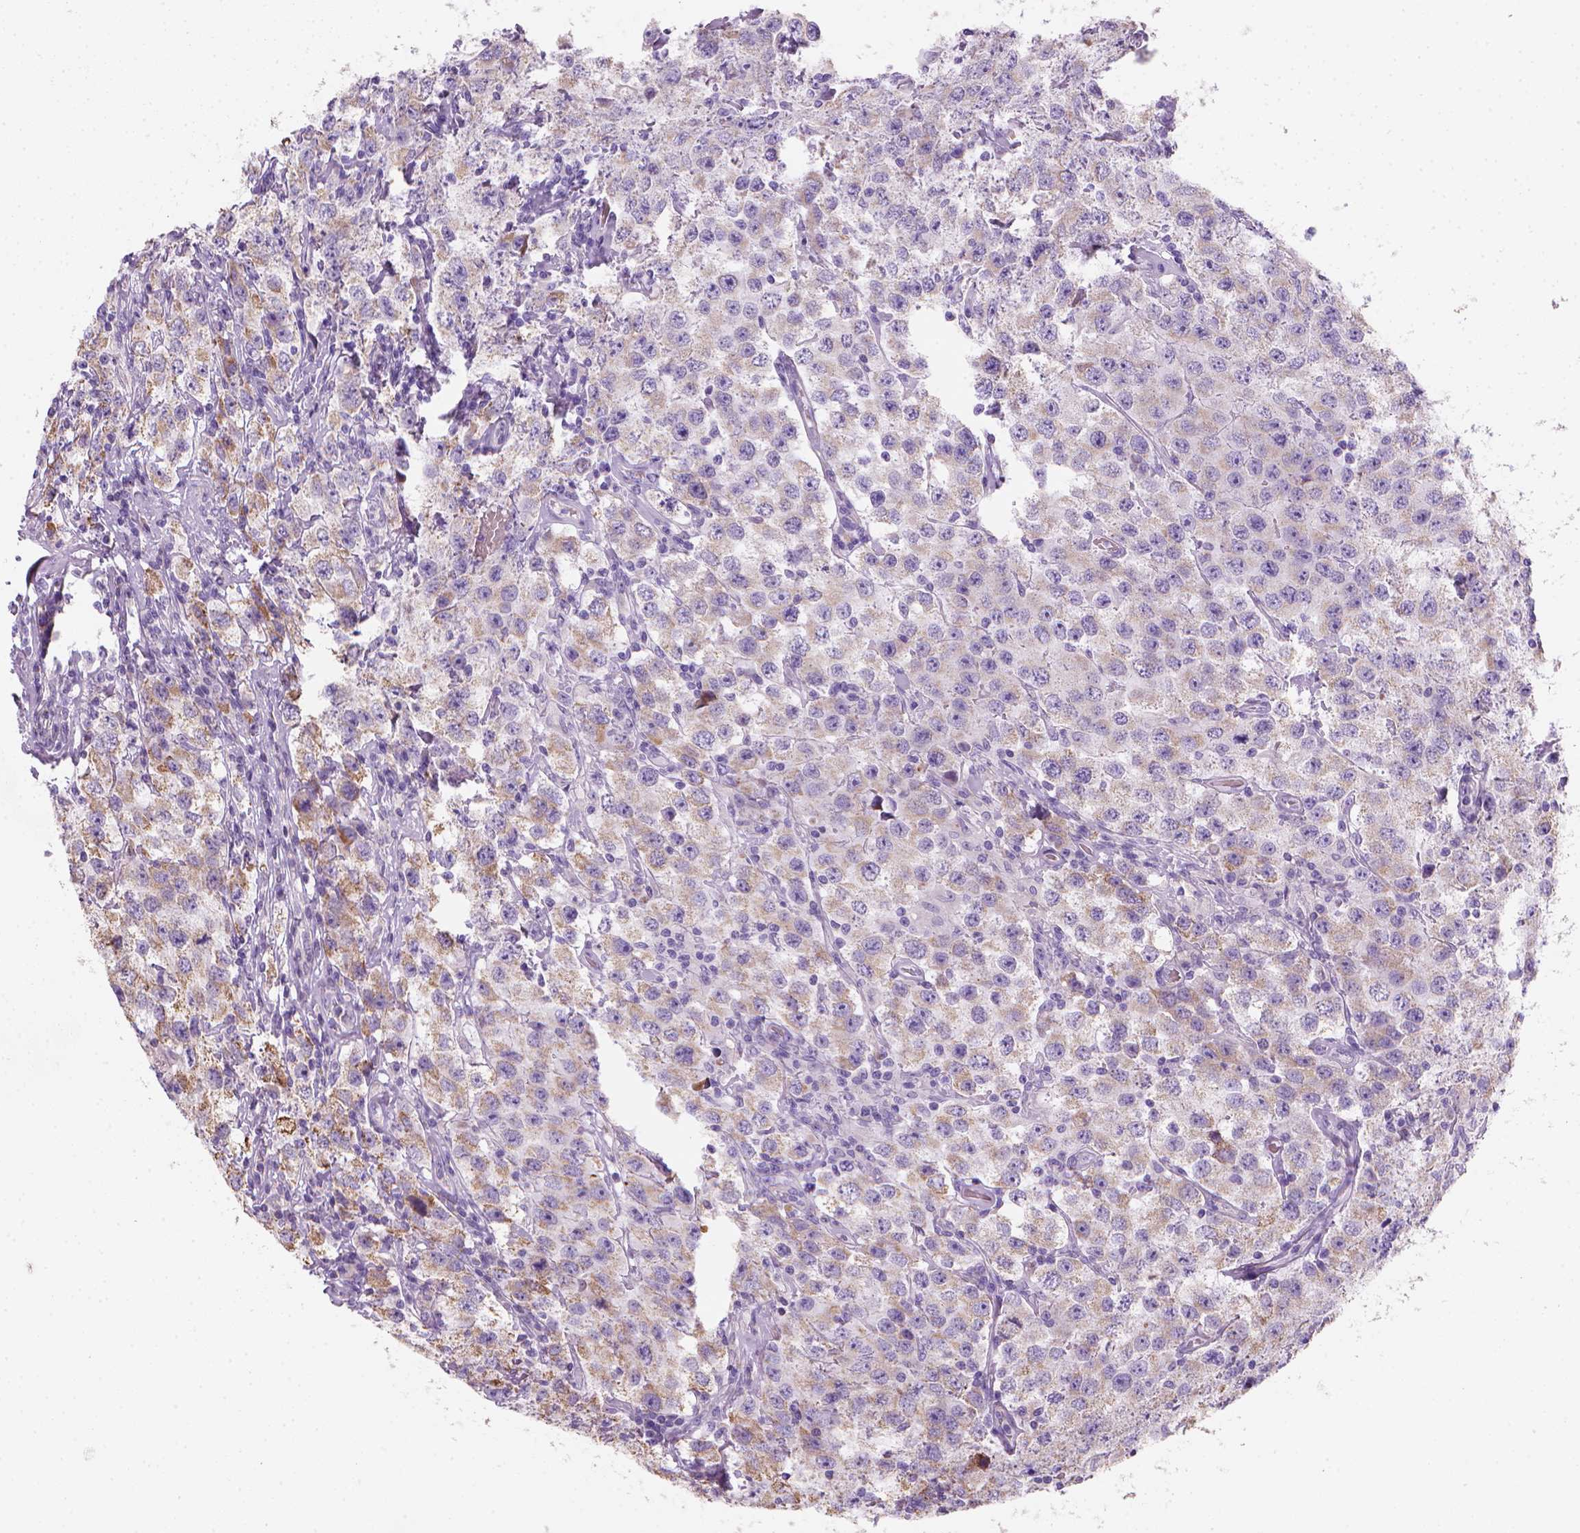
{"staining": {"intensity": "weak", "quantity": "25%-75%", "location": "cytoplasmic/membranous"}, "tissue": "testis cancer", "cell_type": "Tumor cells", "image_type": "cancer", "snomed": [{"axis": "morphology", "description": "Seminoma, NOS"}, {"axis": "topography", "description": "Testis"}], "caption": "Immunohistochemistry staining of seminoma (testis), which demonstrates low levels of weak cytoplasmic/membranous positivity in approximately 25%-75% of tumor cells indicating weak cytoplasmic/membranous protein expression. The staining was performed using DAB (brown) for protein detection and nuclei were counterstained in hematoxylin (blue).", "gene": "CES2", "patient": {"sex": "male", "age": 52}}